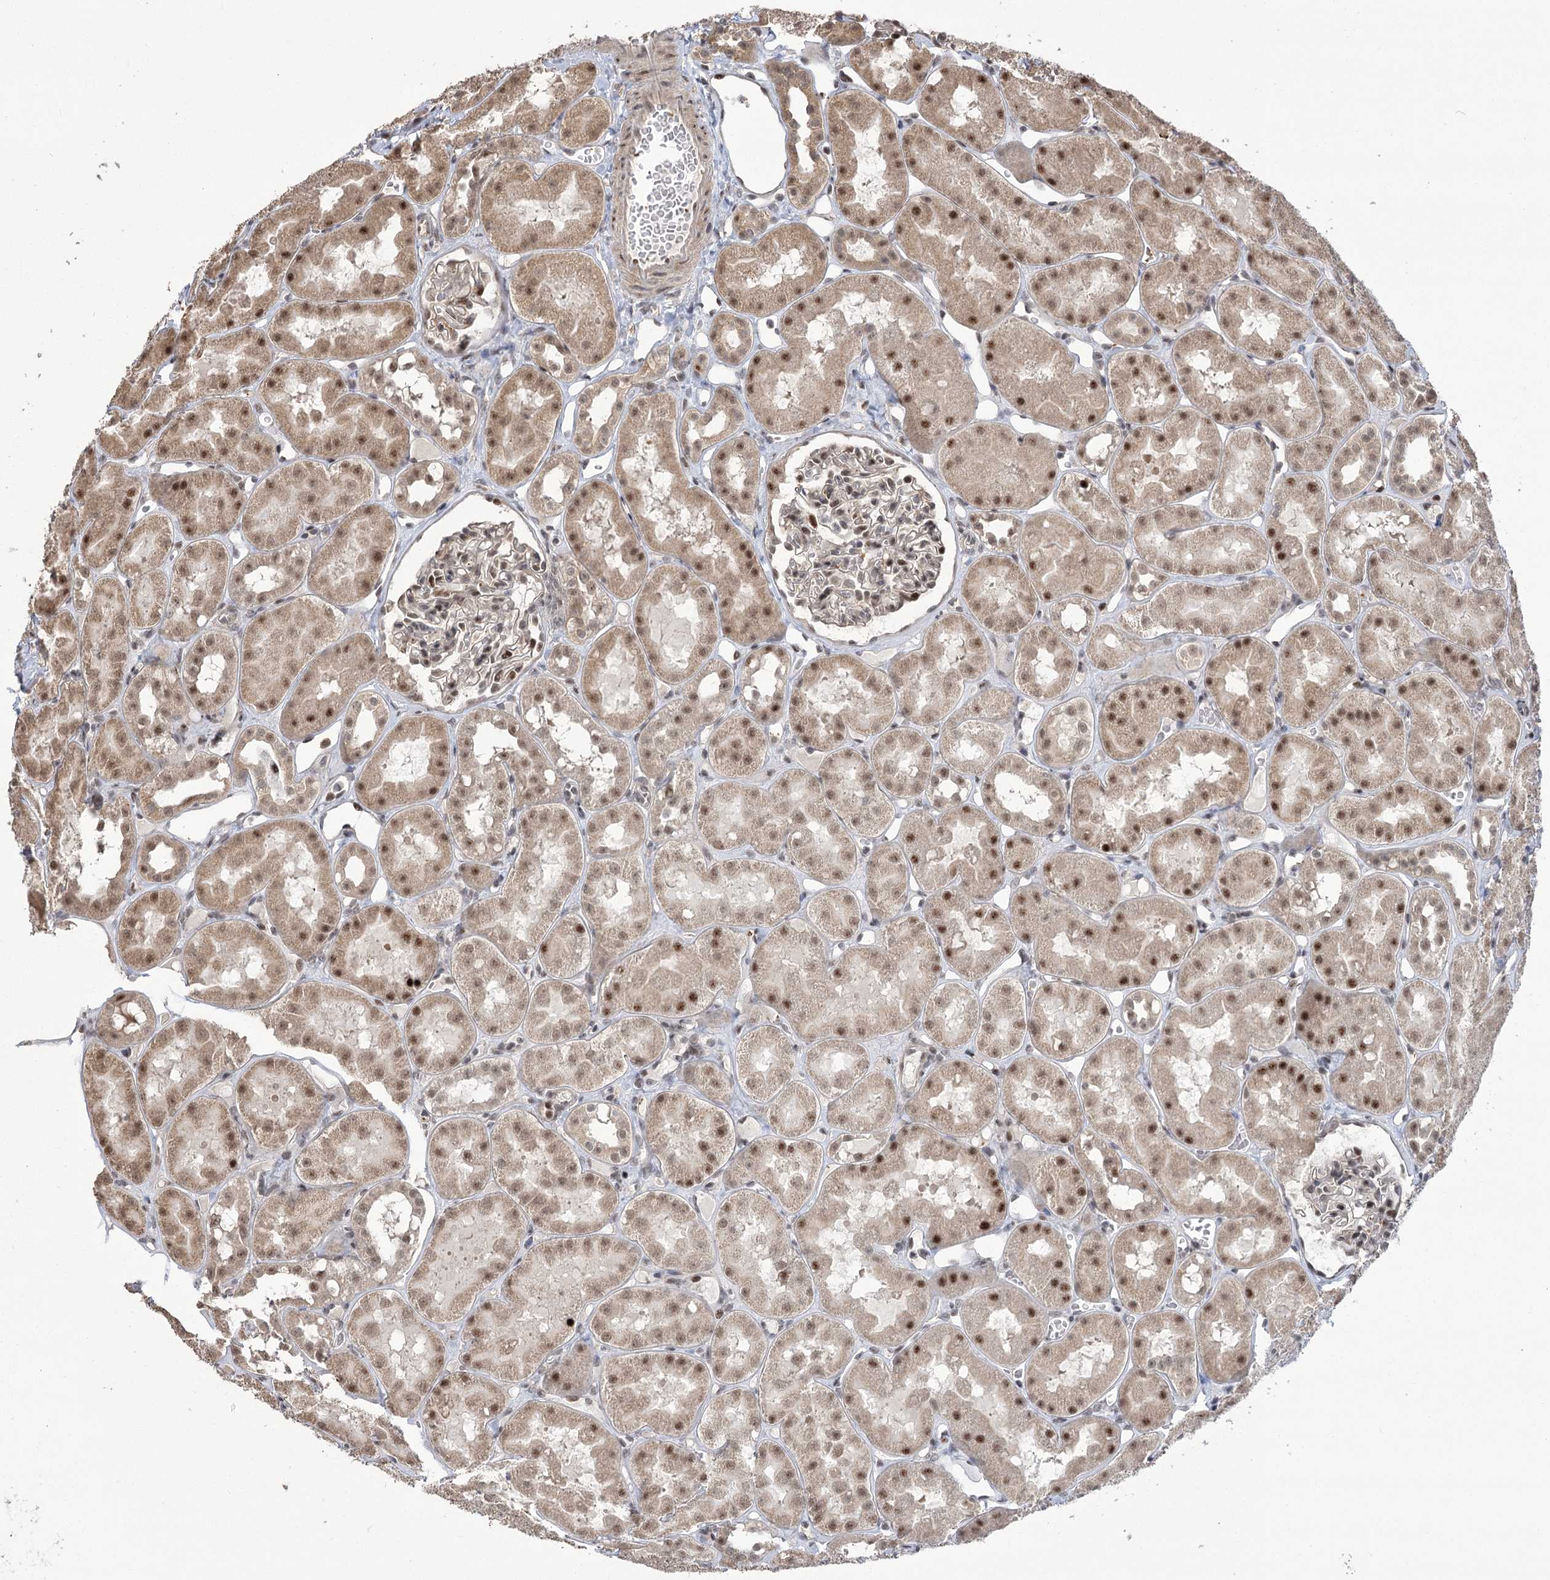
{"staining": {"intensity": "weak", "quantity": ">75%", "location": "nuclear"}, "tissue": "kidney", "cell_type": "Cells in glomeruli", "image_type": "normal", "snomed": [{"axis": "morphology", "description": "Normal tissue, NOS"}, {"axis": "topography", "description": "Kidney"}], "caption": "A brown stain shows weak nuclear positivity of a protein in cells in glomeruli of benign human kidney. The staining was performed using DAB (3,3'-diaminobenzidine) to visualize the protein expression in brown, while the nuclei were stained in blue with hematoxylin (Magnification: 20x).", "gene": "WBP1L", "patient": {"sex": "male", "age": 16}}